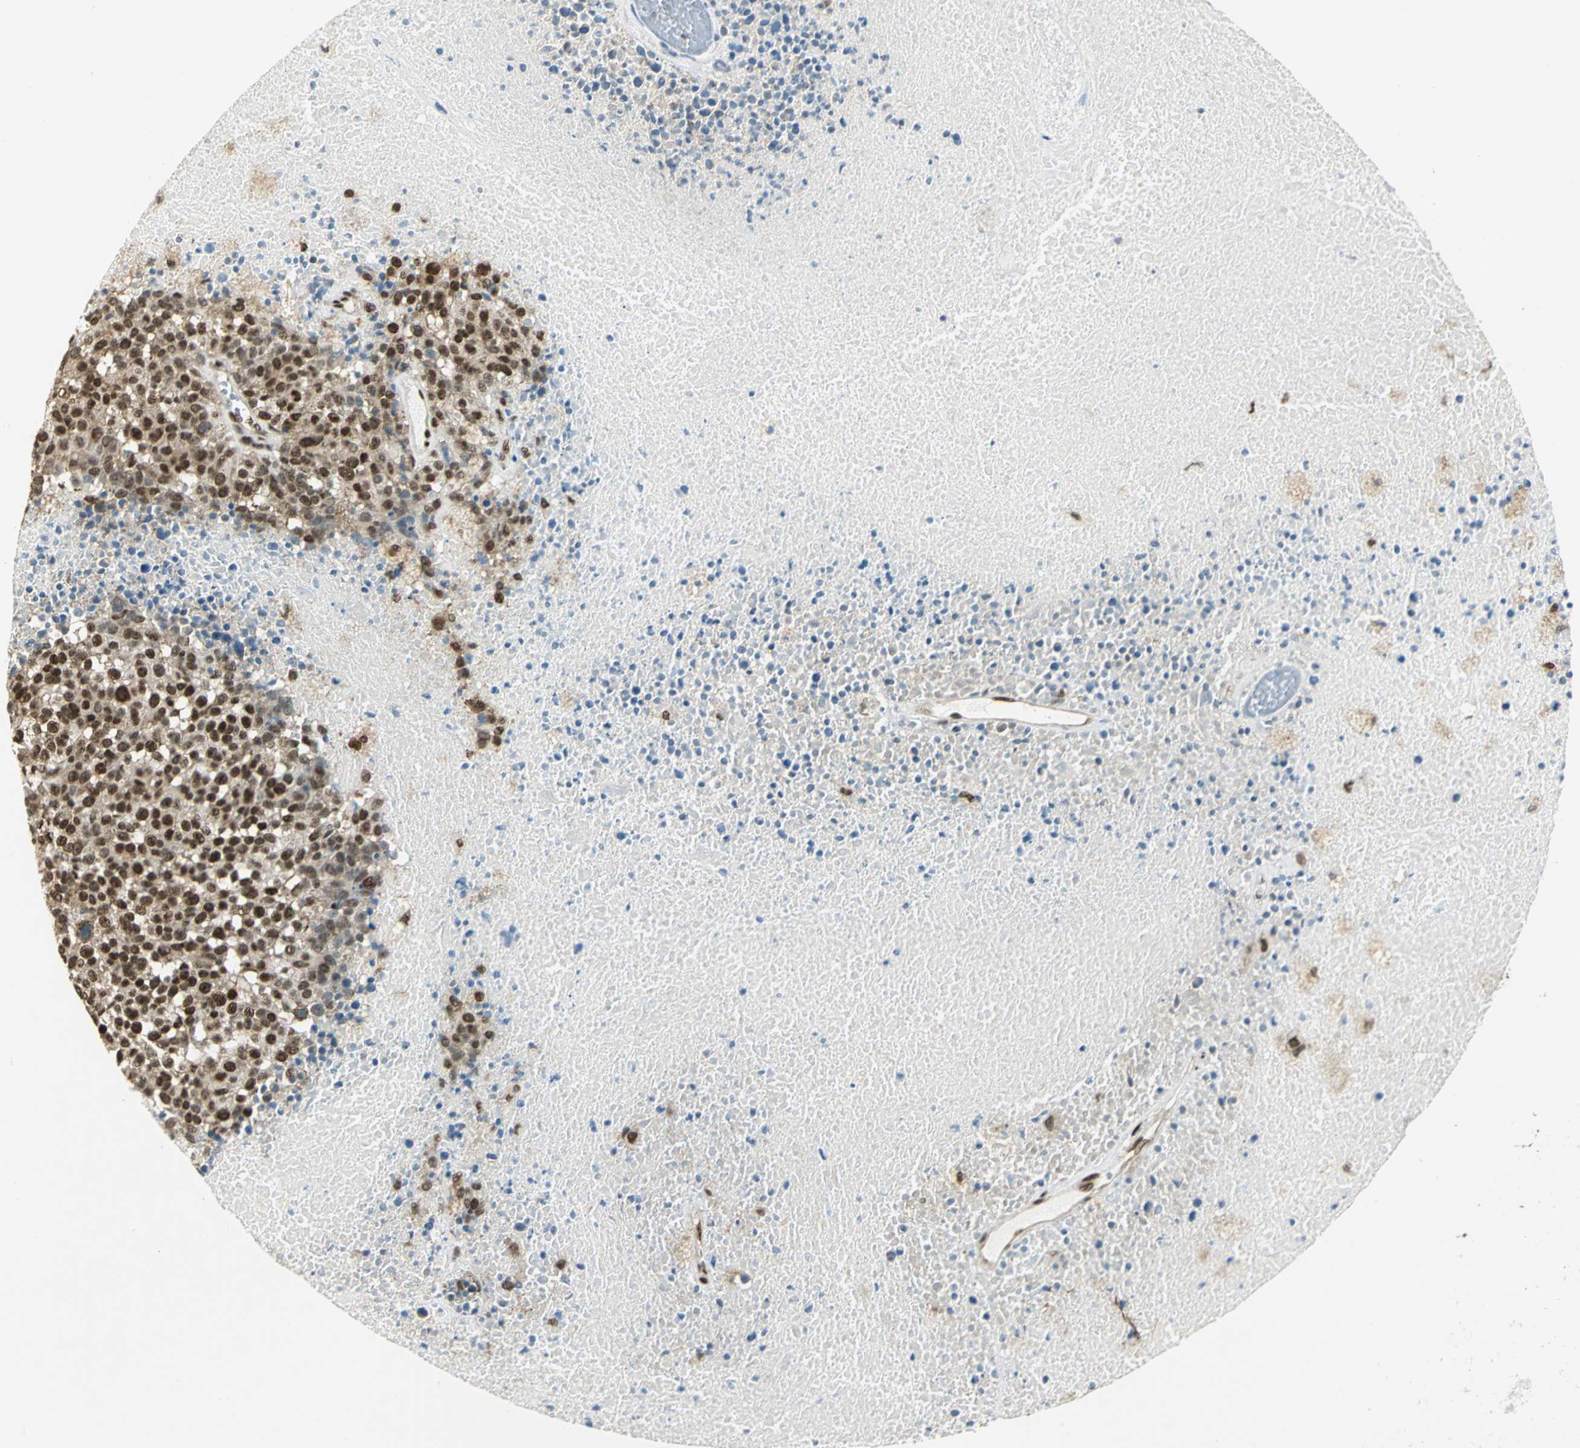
{"staining": {"intensity": "strong", "quantity": ">75%", "location": "nuclear"}, "tissue": "melanoma", "cell_type": "Tumor cells", "image_type": "cancer", "snomed": [{"axis": "morphology", "description": "Malignant melanoma, Metastatic site"}, {"axis": "topography", "description": "Cerebral cortex"}], "caption": "Immunohistochemical staining of human melanoma displays high levels of strong nuclear positivity in about >75% of tumor cells.", "gene": "DDX5", "patient": {"sex": "female", "age": 52}}